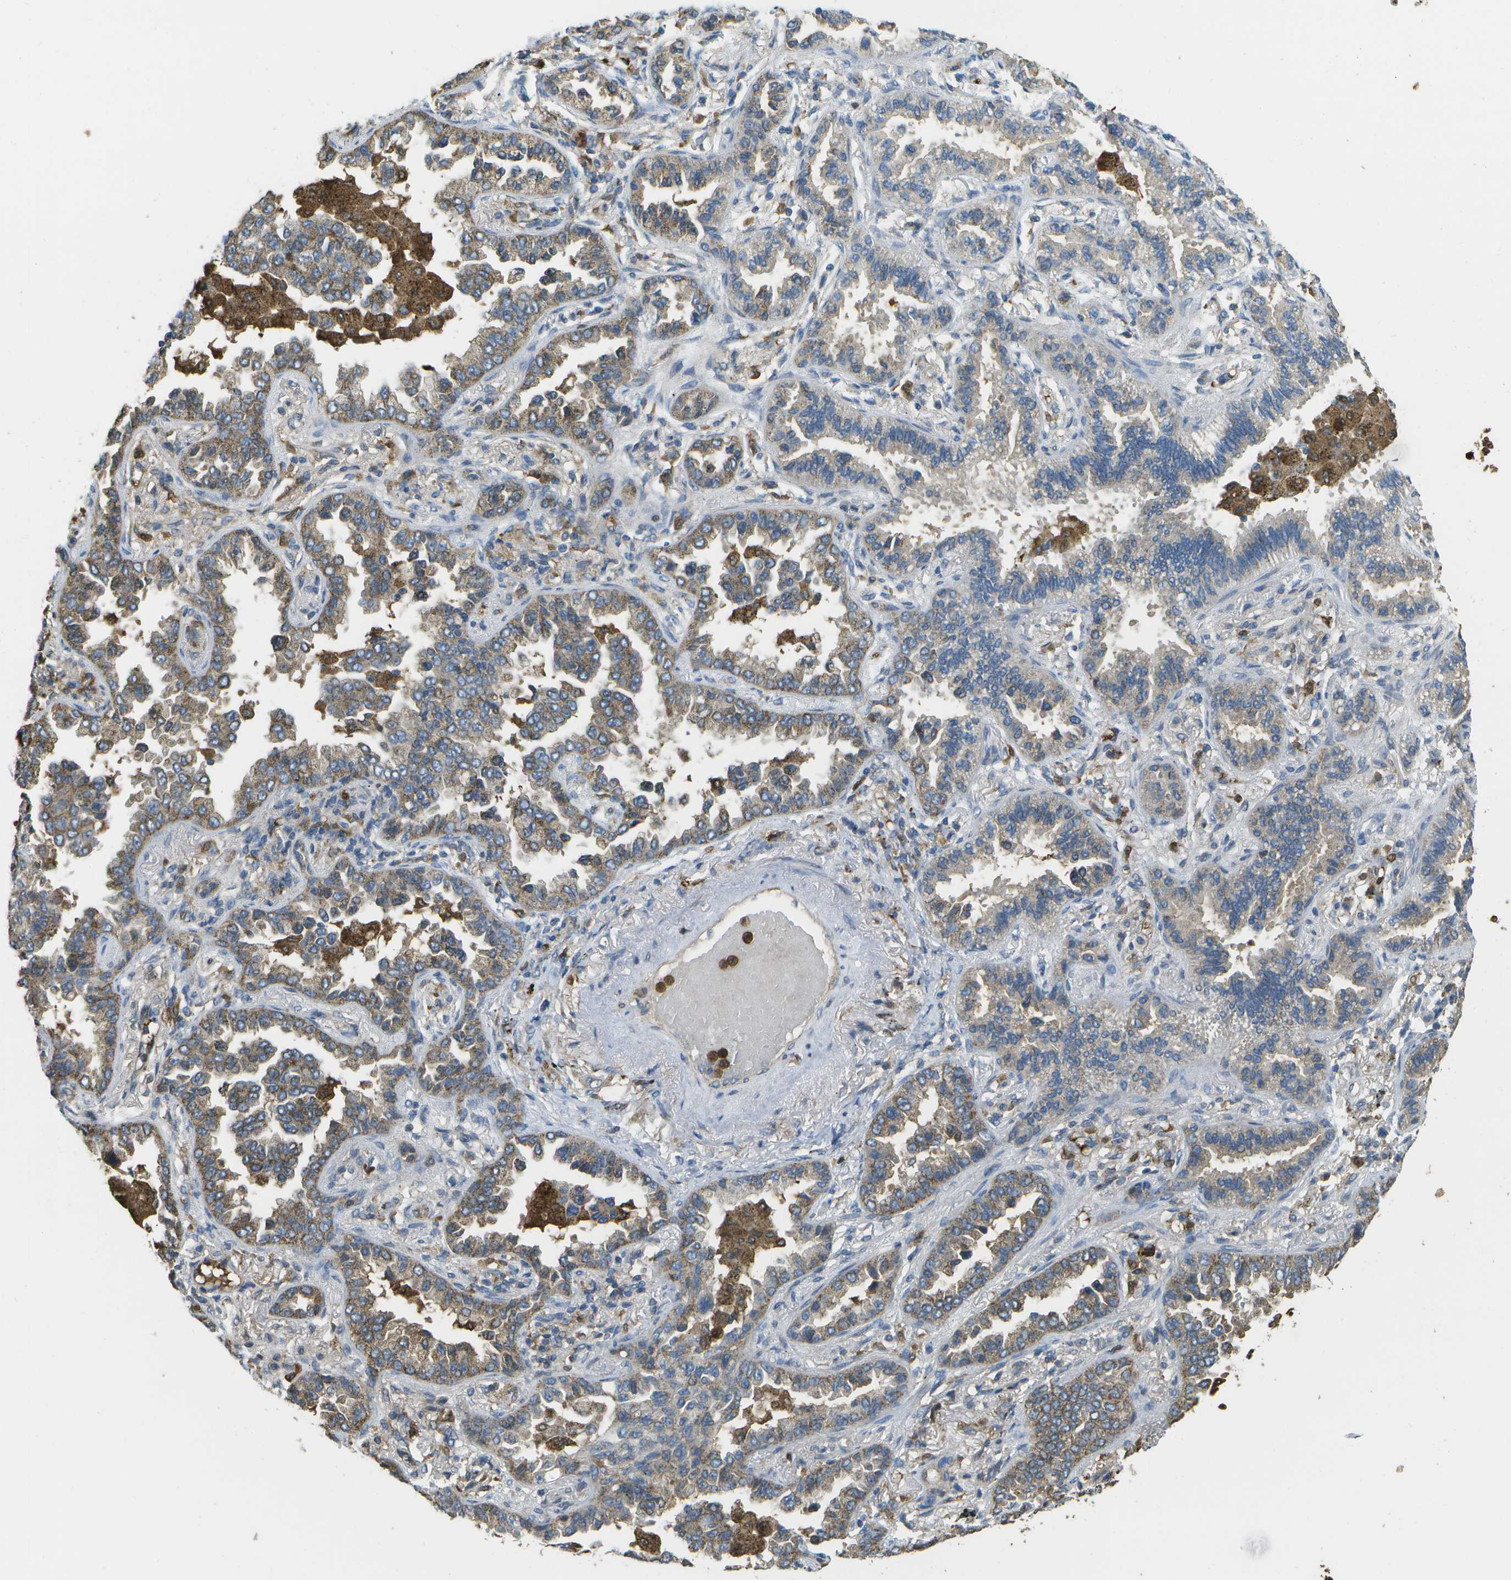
{"staining": {"intensity": "moderate", "quantity": "25%-75%", "location": "cytoplasmic/membranous"}, "tissue": "lung cancer", "cell_type": "Tumor cells", "image_type": "cancer", "snomed": [{"axis": "morphology", "description": "Normal tissue, NOS"}, {"axis": "morphology", "description": "Adenocarcinoma, NOS"}, {"axis": "topography", "description": "Lung"}], "caption": "Moderate cytoplasmic/membranous expression for a protein is present in about 25%-75% of tumor cells of lung cancer using immunohistochemistry.", "gene": "CACHD1", "patient": {"sex": "male", "age": 59}}